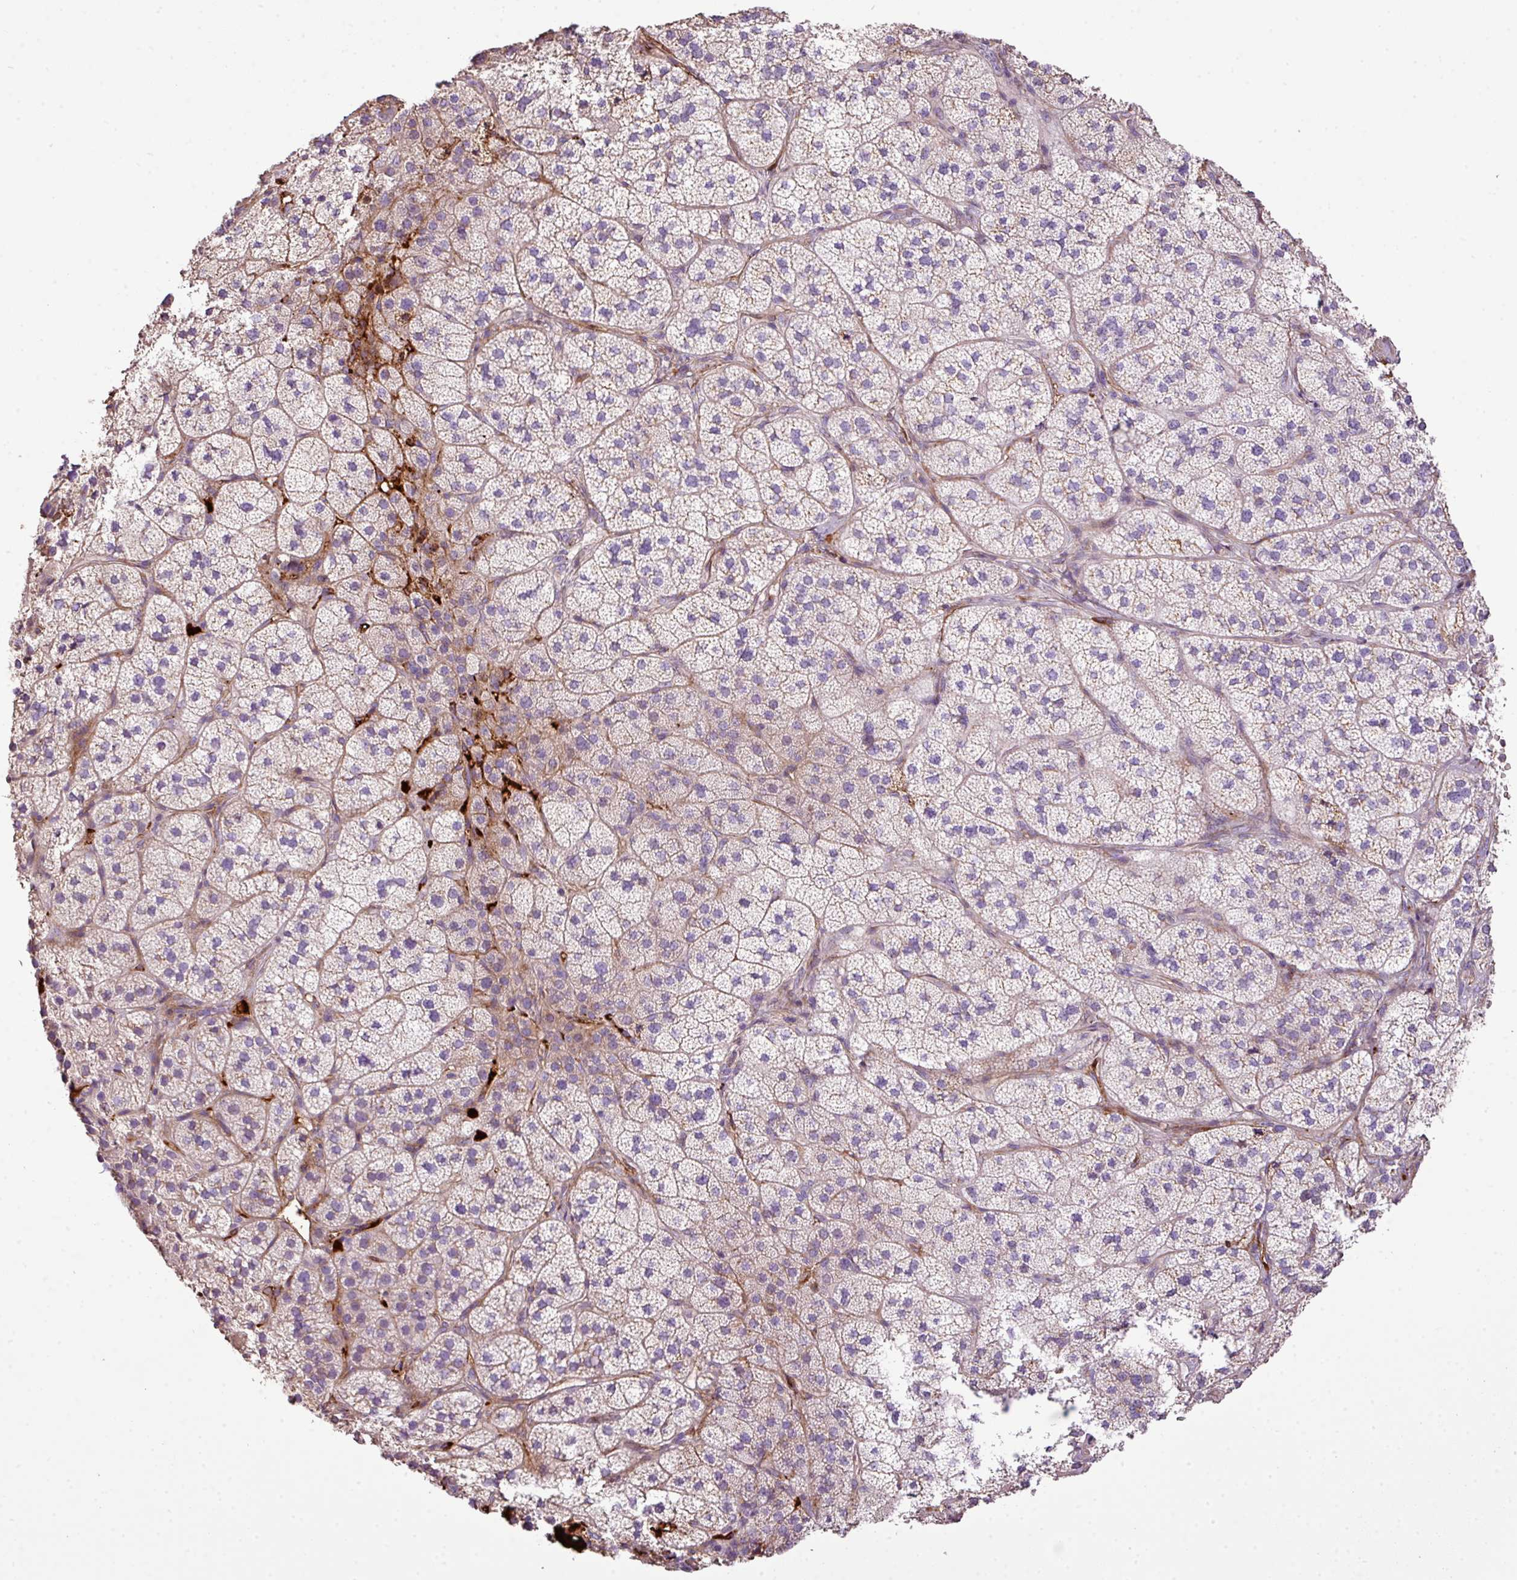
{"staining": {"intensity": "weak", "quantity": "<25%", "location": "cytoplasmic/membranous"}, "tissue": "adrenal gland", "cell_type": "Glandular cells", "image_type": "normal", "snomed": [{"axis": "morphology", "description": "Normal tissue, NOS"}, {"axis": "topography", "description": "Adrenal gland"}], "caption": "High magnification brightfield microscopy of benign adrenal gland stained with DAB (brown) and counterstained with hematoxylin (blue): glandular cells show no significant staining. The staining is performed using DAB brown chromogen with nuclei counter-stained in using hematoxylin.", "gene": "CTXN2", "patient": {"sex": "female", "age": 58}}